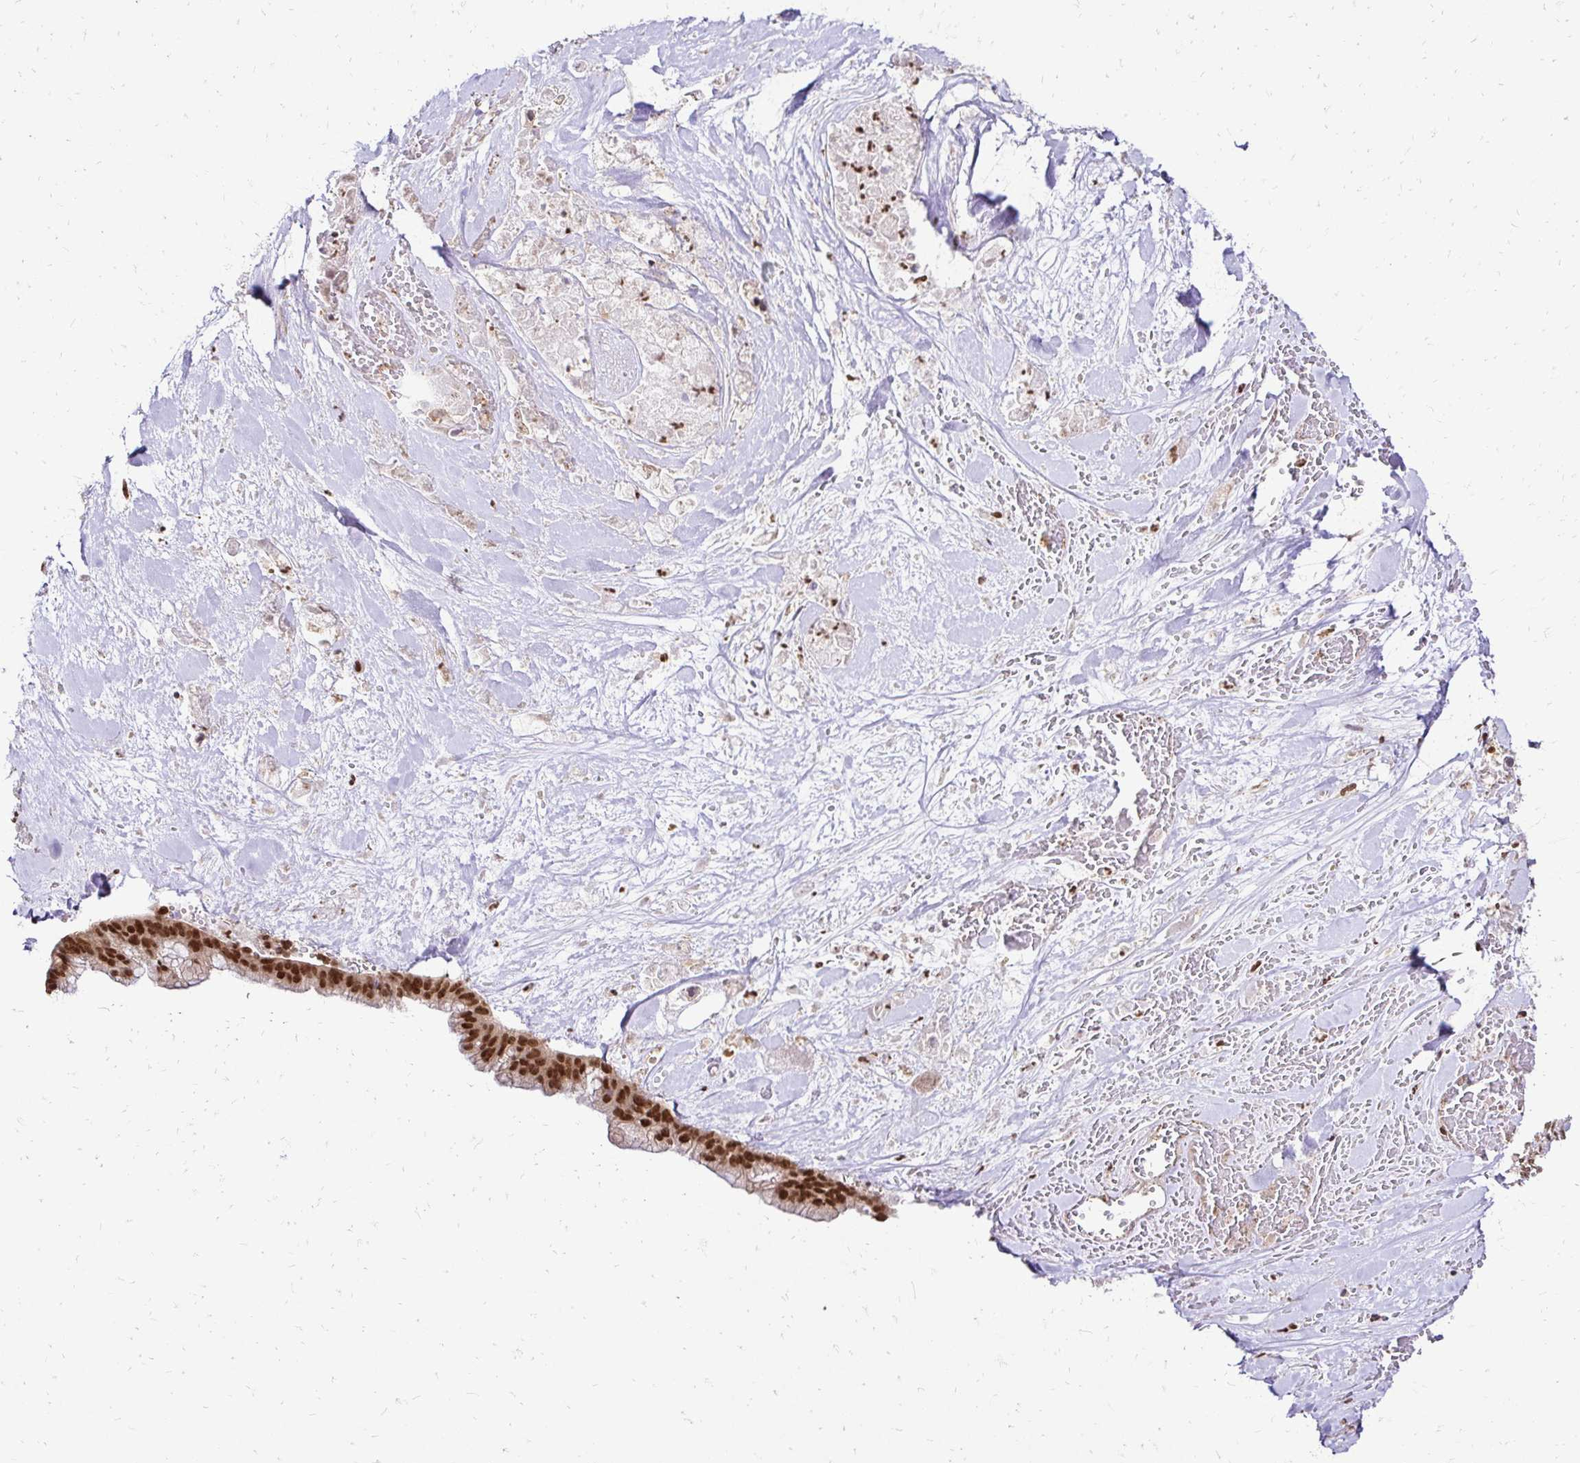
{"staining": {"intensity": "moderate", "quantity": ">75%", "location": "nuclear"}, "tissue": "pancreatic cancer", "cell_type": "Tumor cells", "image_type": "cancer", "snomed": [{"axis": "morphology", "description": "Adenocarcinoma, NOS"}, {"axis": "topography", "description": "Pancreas"}], "caption": "Immunohistochemical staining of human adenocarcinoma (pancreatic) demonstrates medium levels of moderate nuclear protein positivity in approximately >75% of tumor cells. (Brightfield microscopy of DAB IHC at high magnification).", "gene": "GLYR1", "patient": {"sex": "male", "age": 44}}